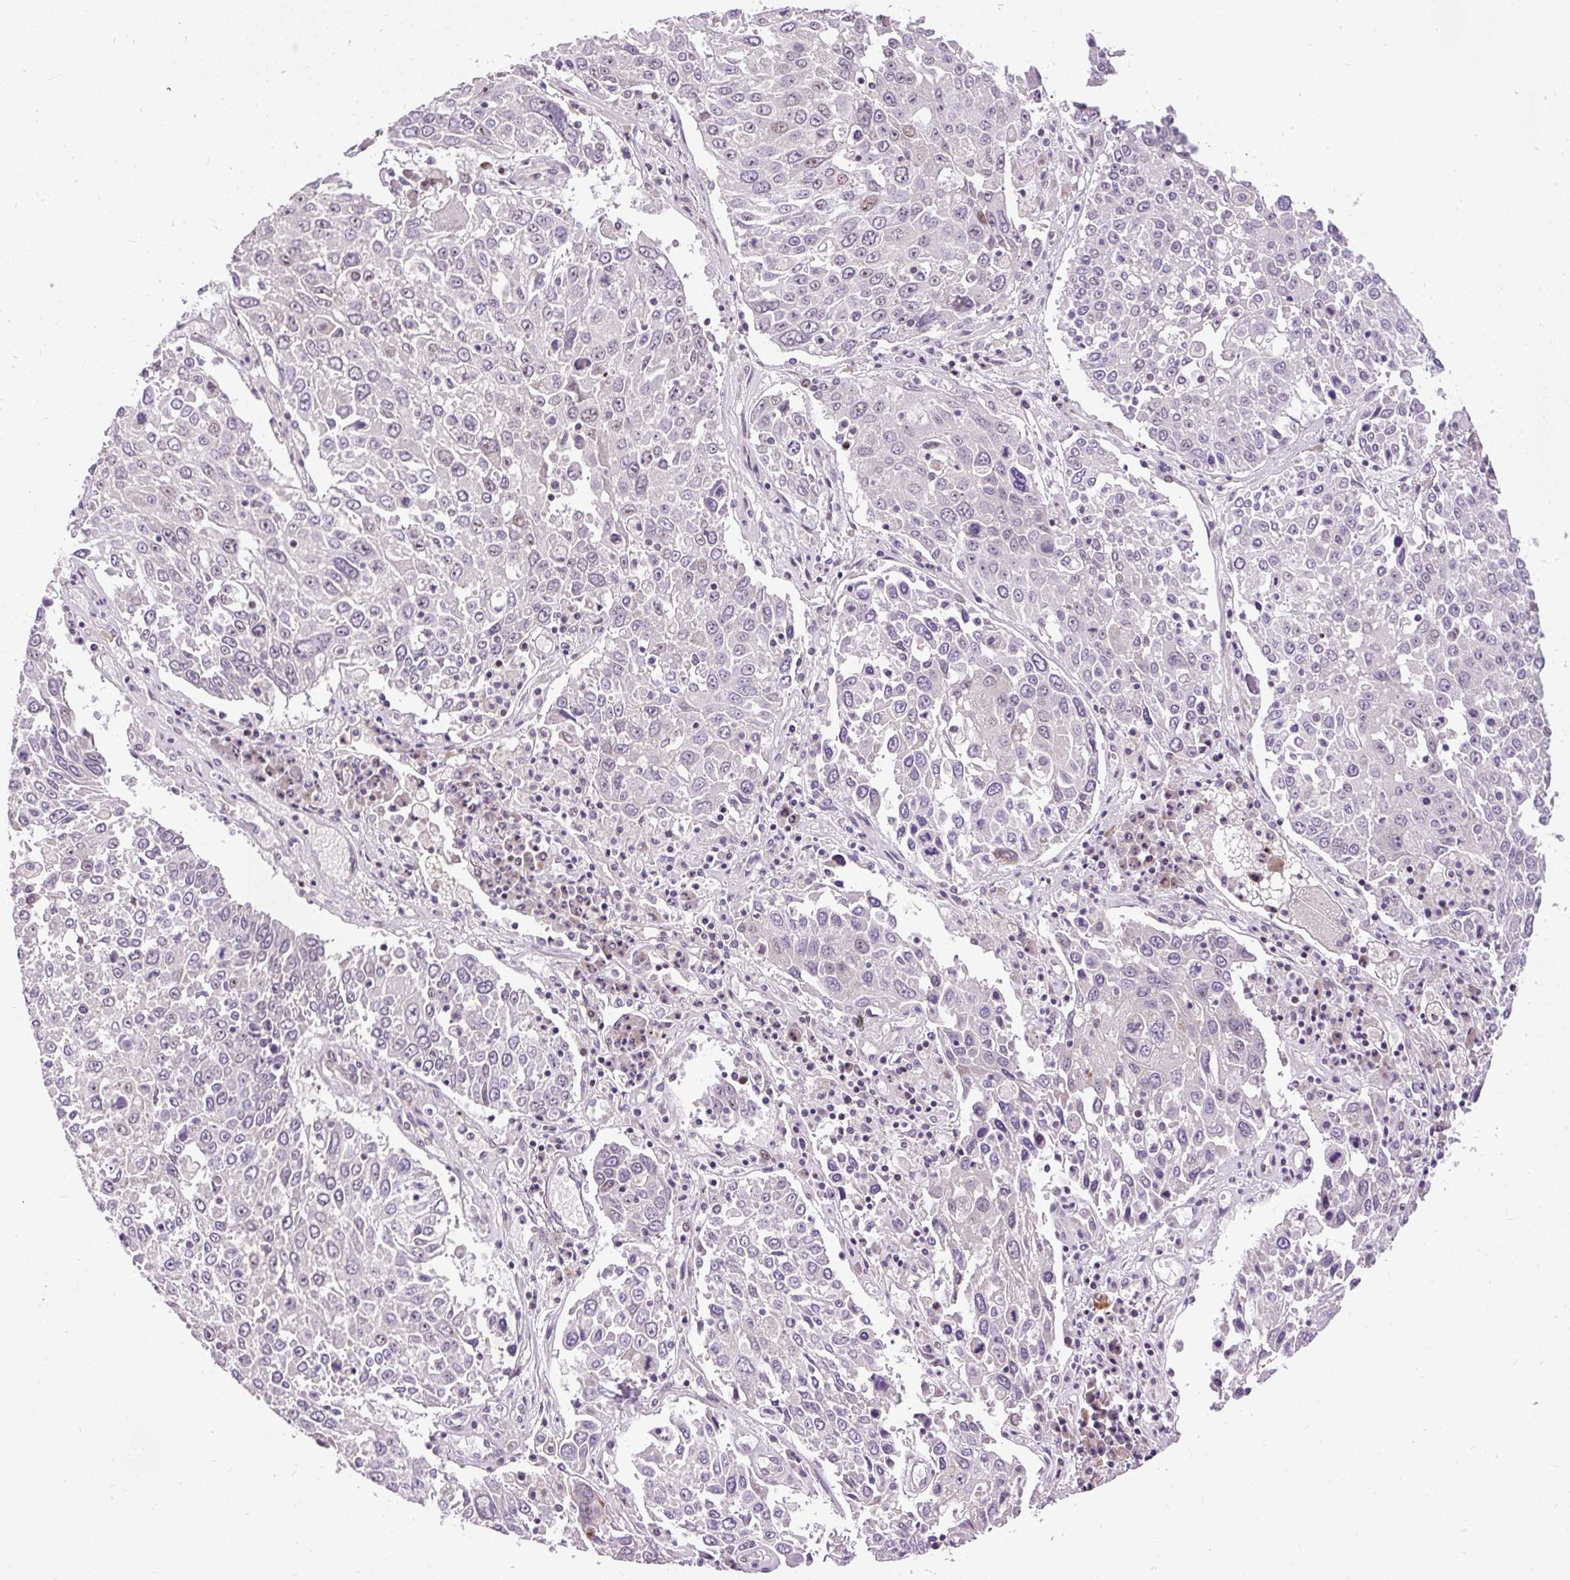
{"staining": {"intensity": "moderate", "quantity": "<25%", "location": "nuclear"}, "tissue": "lung cancer", "cell_type": "Tumor cells", "image_type": "cancer", "snomed": [{"axis": "morphology", "description": "Squamous cell carcinoma, NOS"}, {"axis": "topography", "description": "Lung"}], "caption": "IHC image of neoplastic tissue: squamous cell carcinoma (lung) stained using immunohistochemistry (IHC) shows low levels of moderate protein expression localized specifically in the nuclear of tumor cells, appearing as a nuclear brown color.", "gene": "ARHGEF18", "patient": {"sex": "male", "age": 65}}